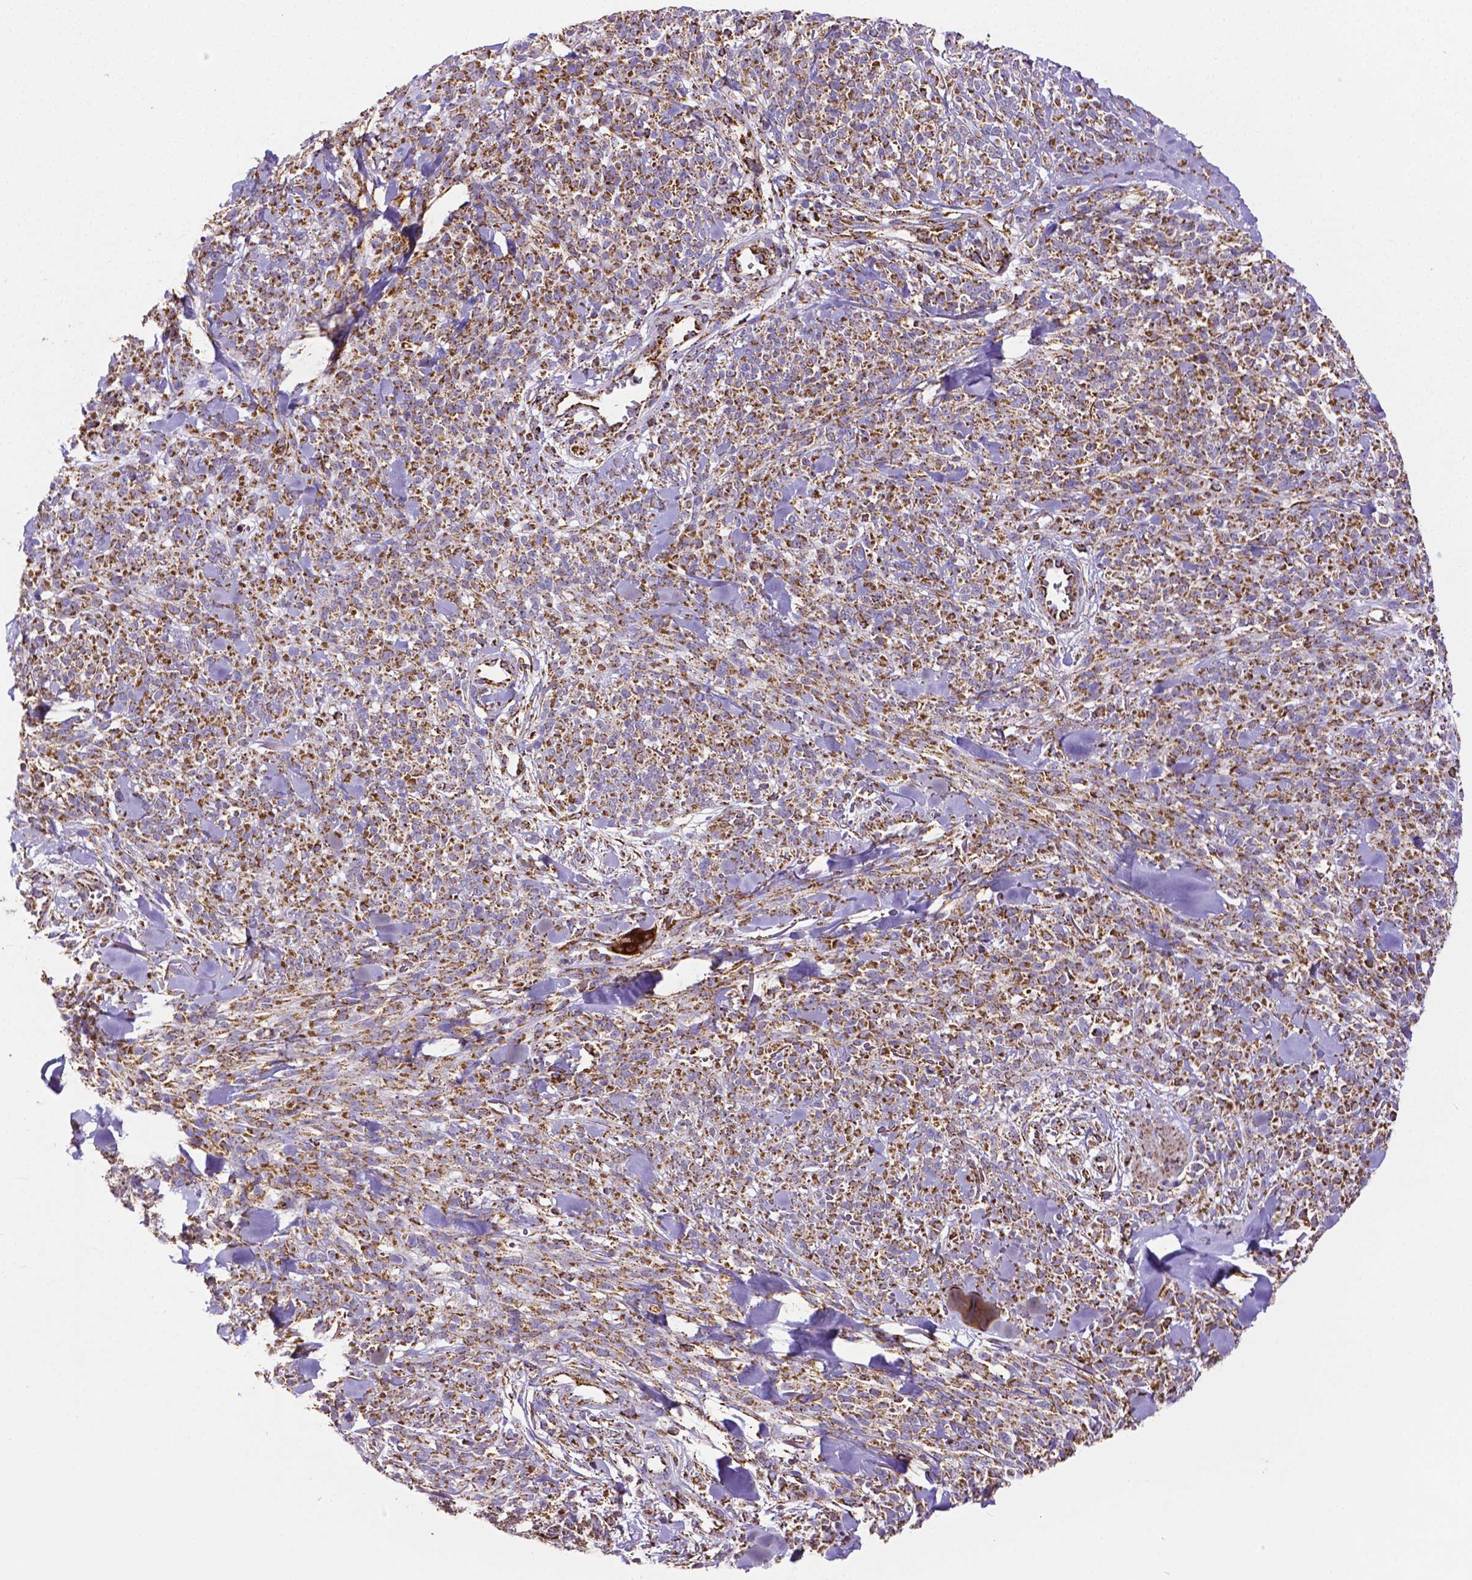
{"staining": {"intensity": "strong", "quantity": ">75%", "location": "cytoplasmic/membranous"}, "tissue": "melanoma", "cell_type": "Tumor cells", "image_type": "cancer", "snomed": [{"axis": "morphology", "description": "Malignant melanoma, NOS"}, {"axis": "topography", "description": "Skin"}, {"axis": "topography", "description": "Skin of trunk"}], "caption": "This histopathology image shows melanoma stained with IHC to label a protein in brown. The cytoplasmic/membranous of tumor cells show strong positivity for the protein. Nuclei are counter-stained blue.", "gene": "MACC1", "patient": {"sex": "male", "age": 74}}